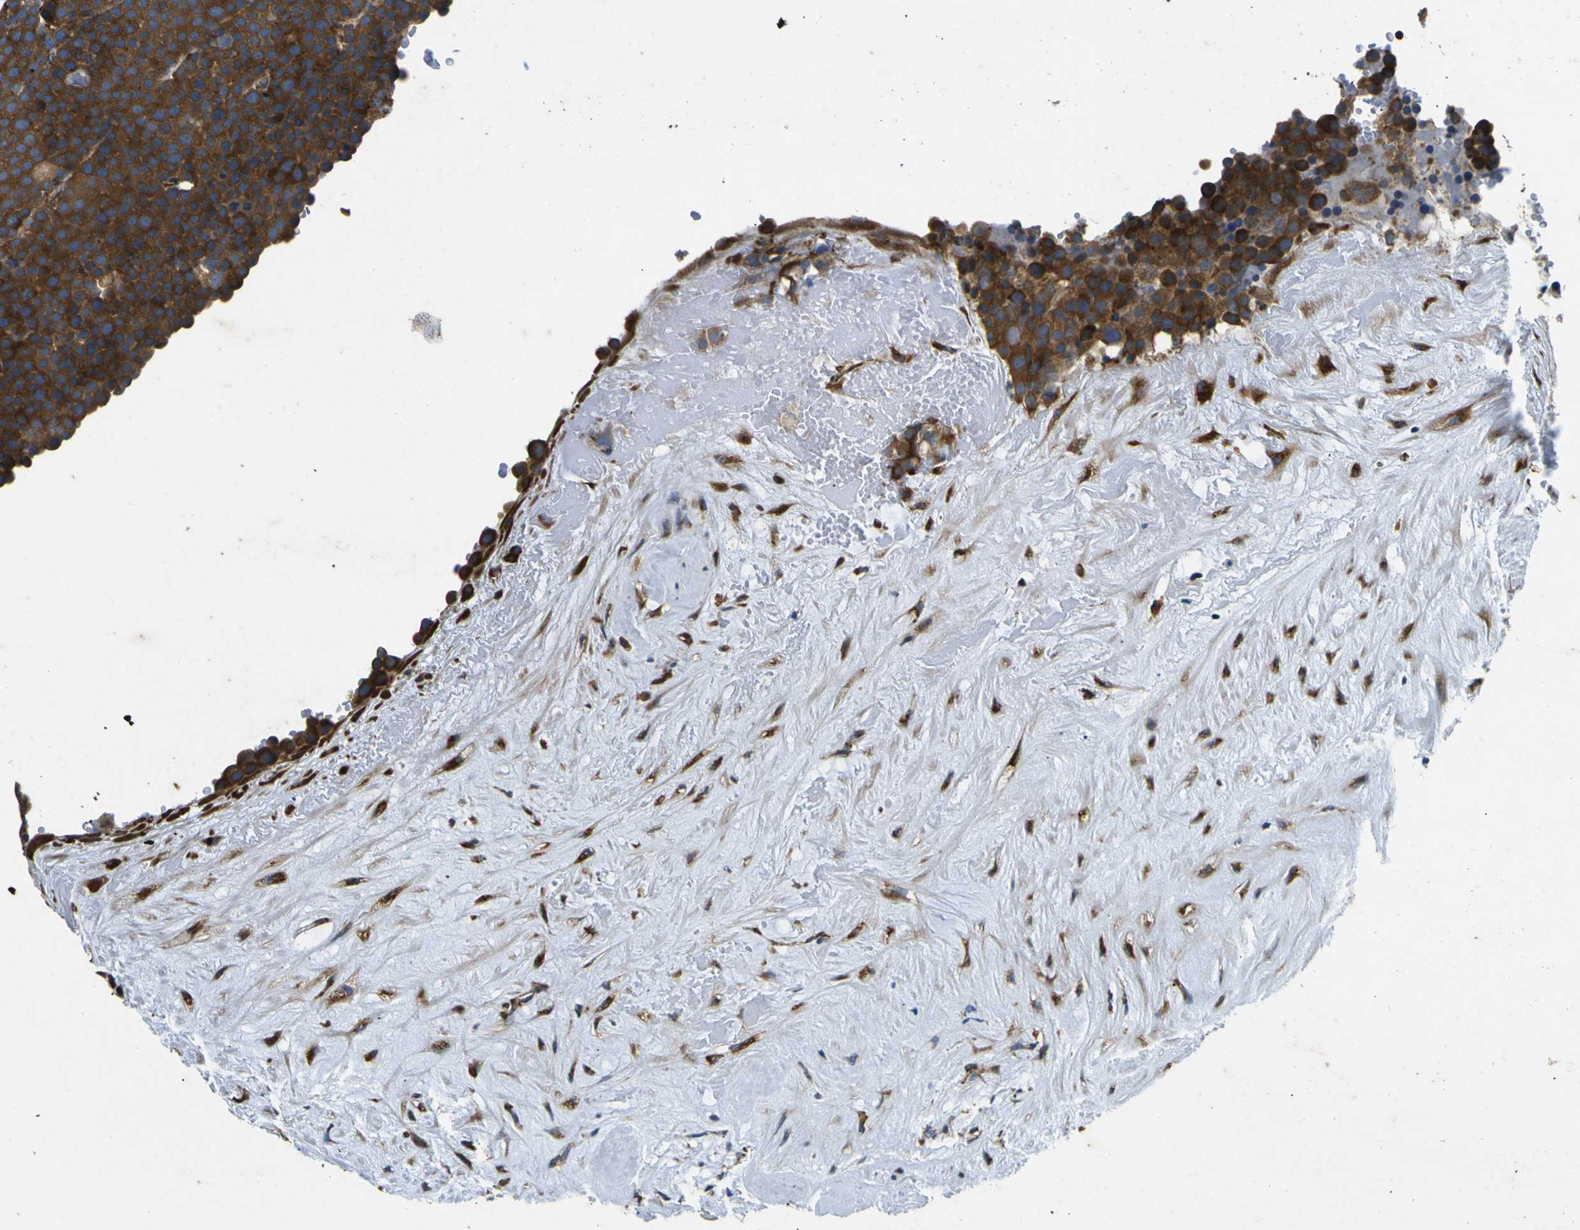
{"staining": {"intensity": "strong", "quantity": ">75%", "location": "cytoplasmic/membranous"}, "tissue": "testis cancer", "cell_type": "Tumor cells", "image_type": "cancer", "snomed": [{"axis": "morphology", "description": "Seminoma, NOS"}, {"axis": "topography", "description": "Testis"}], "caption": "A photomicrograph of testis cancer stained for a protein displays strong cytoplasmic/membranous brown staining in tumor cells.", "gene": "RPSA", "patient": {"sex": "male", "age": 71}}